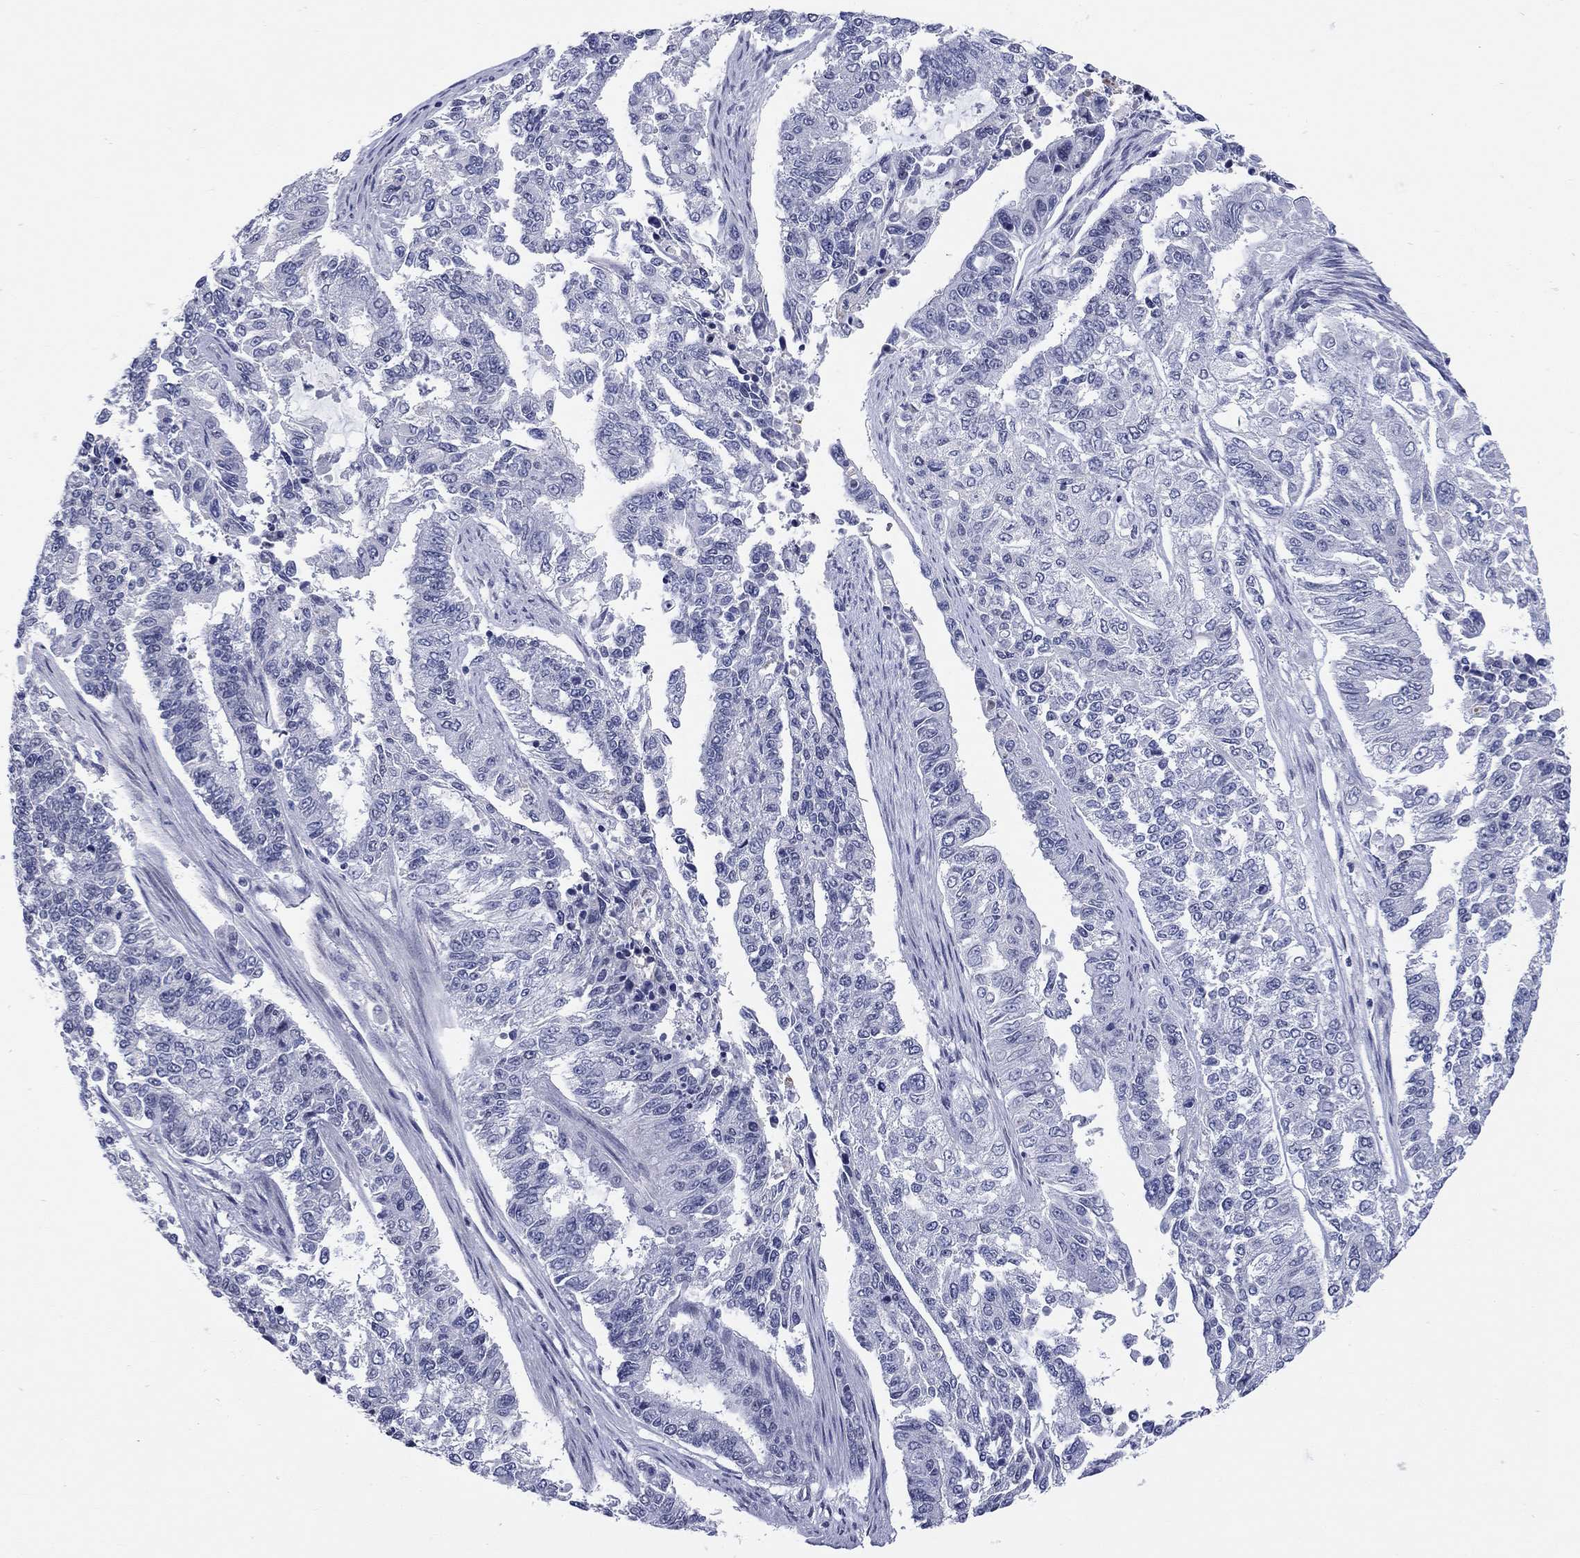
{"staining": {"intensity": "negative", "quantity": "none", "location": "none"}, "tissue": "endometrial cancer", "cell_type": "Tumor cells", "image_type": "cancer", "snomed": [{"axis": "morphology", "description": "Adenocarcinoma, NOS"}, {"axis": "topography", "description": "Uterus"}], "caption": "Image shows no significant protein staining in tumor cells of endometrial cancer.", "gene": "ECEL1", "patient": {"sex": "female", "age": 59}}